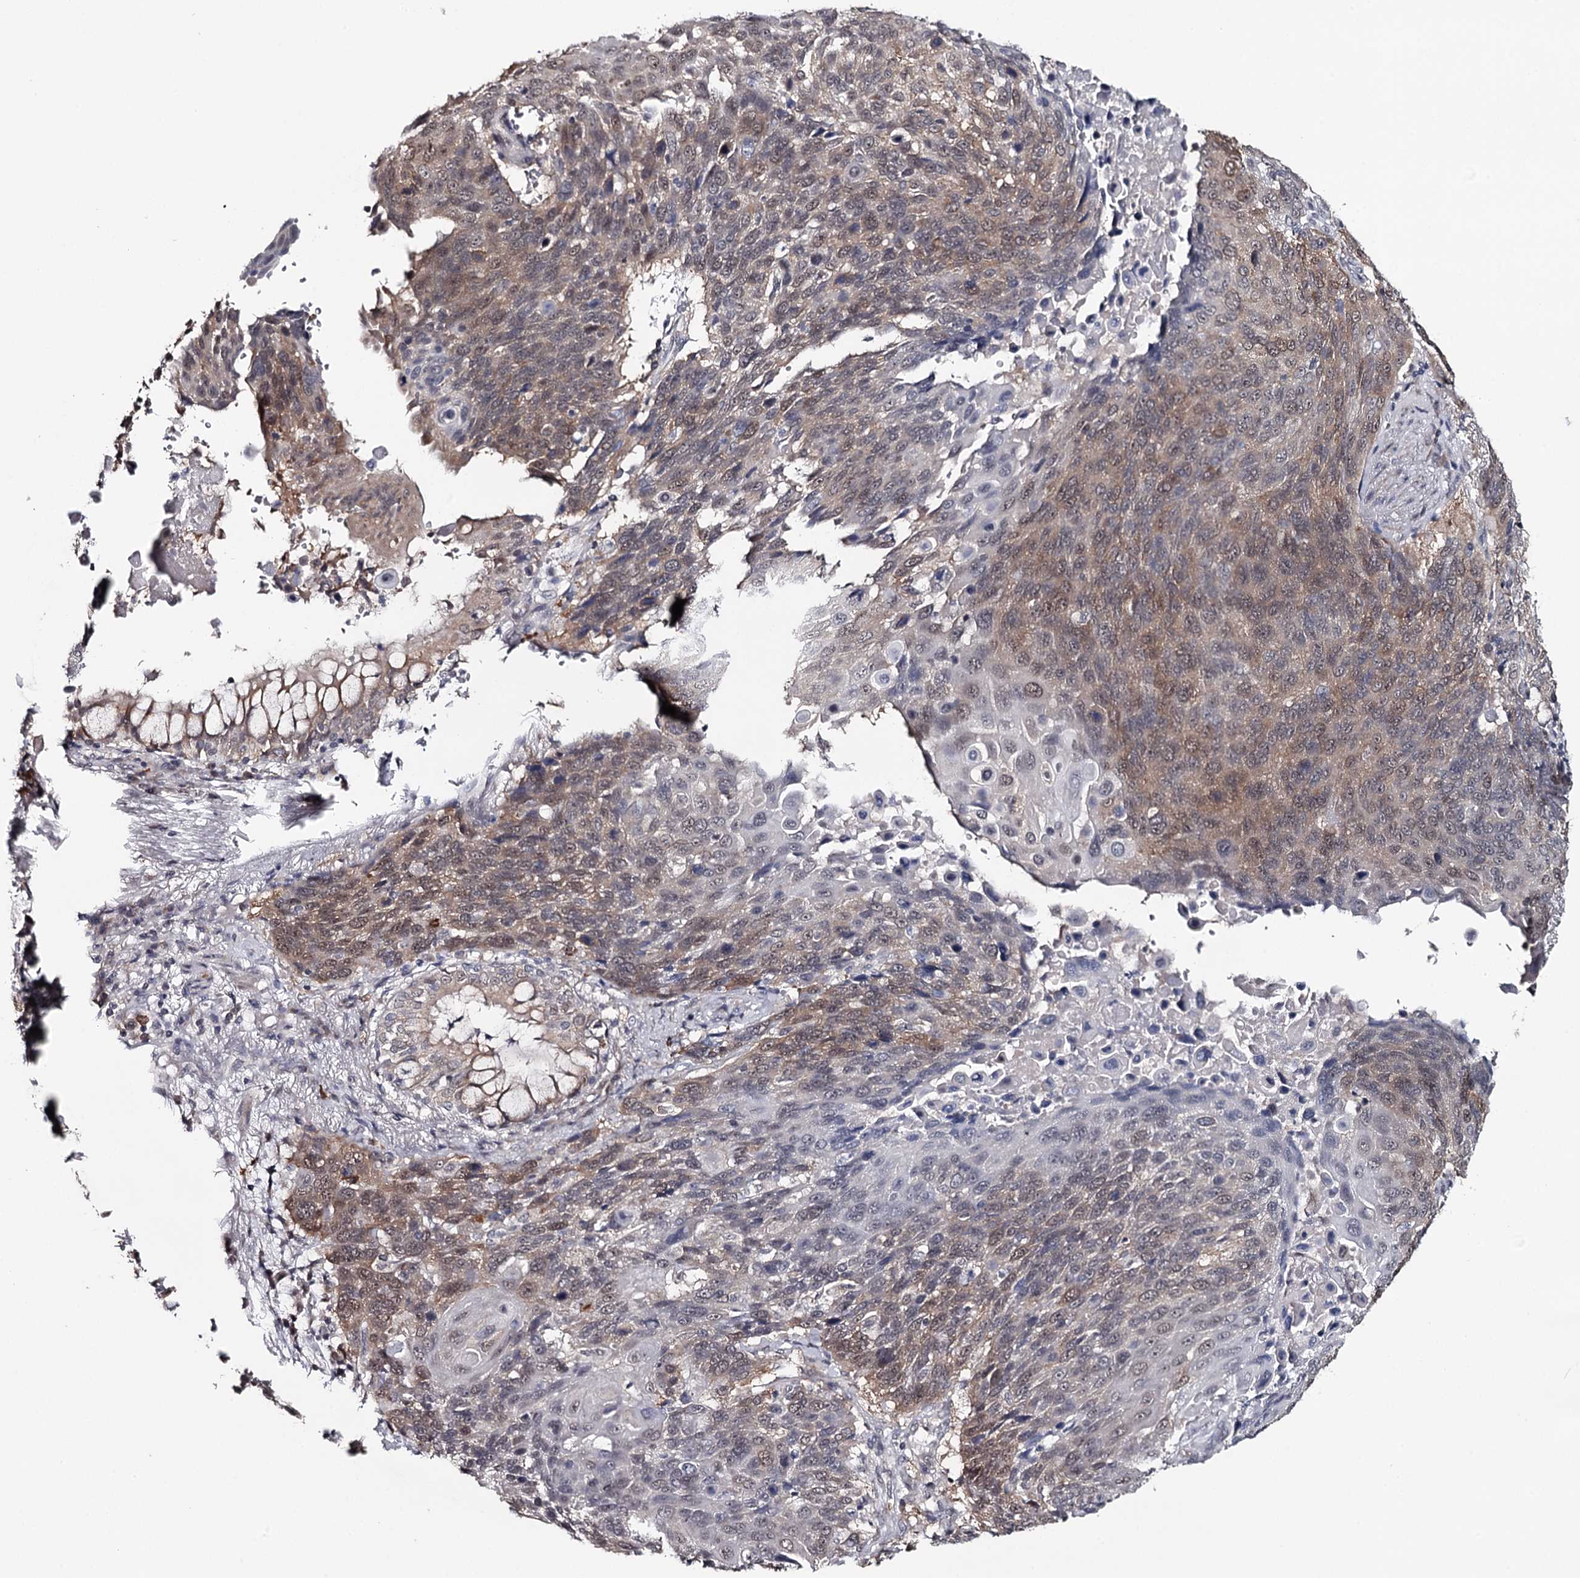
{"staining": {"intensity": "moderate", "quantity": ">75%", "location": "cytoplasmic/membranous,nuclear"}, "tissue": "lung cancer", "cell_type": "Tumor cells", "image_type": "cancer", "snomed": [{"axis": "morphology", "description": "Squamous cell carcinoma, NOS"}, {"axis": "topography", "description": "Lung"}], "caption": "Human lung cancer (squamous cell carcinoma) stained with a protein marker exhibits moderate staining in tumor cells.", "gene": "GTSF1", "patient": {"sex": "male", "age": 66}}